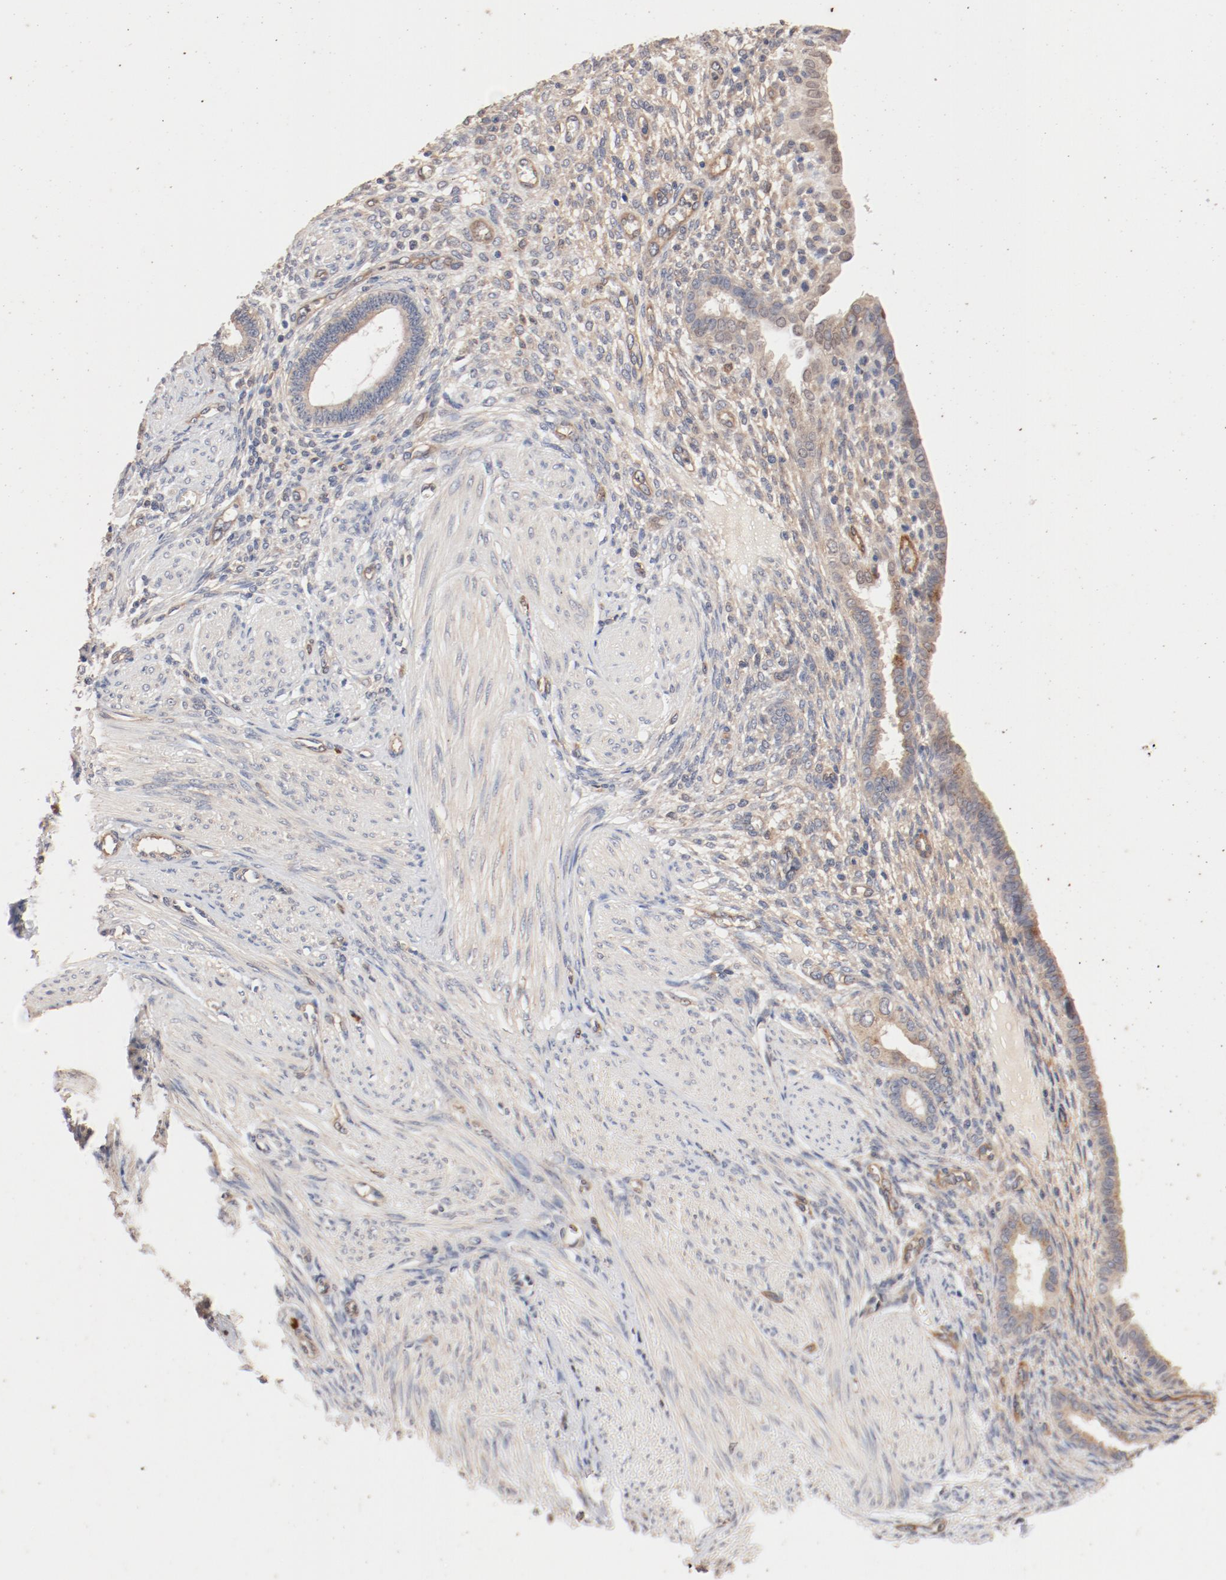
{"staining": {"intensity": "weak", "quantity": "25%-75%", "location": "cytoplasmic/membranous"}, "tissue": "endometrium", "cell_type": "Cells in endometrial stroma", "image_type": "normal", "snomed": [{"axis": "morphology", "description": "Normal tissue, NOS"}, {"axis": "topography", "description": "Endometrium"}], "caption": "Immunohistochemistry of unremarkable human endometrium displays low levels of weak cytoplasmic/membranous positivity in about 25%-75% of cells in endometrial stroma. The staining is performed using DAB brown chromogen to label protein expression. The nuclei are counter-stained blue using hematoxylin.", "gene": "UBE2J1", "patient": {"sex": "female", "age": 72}}